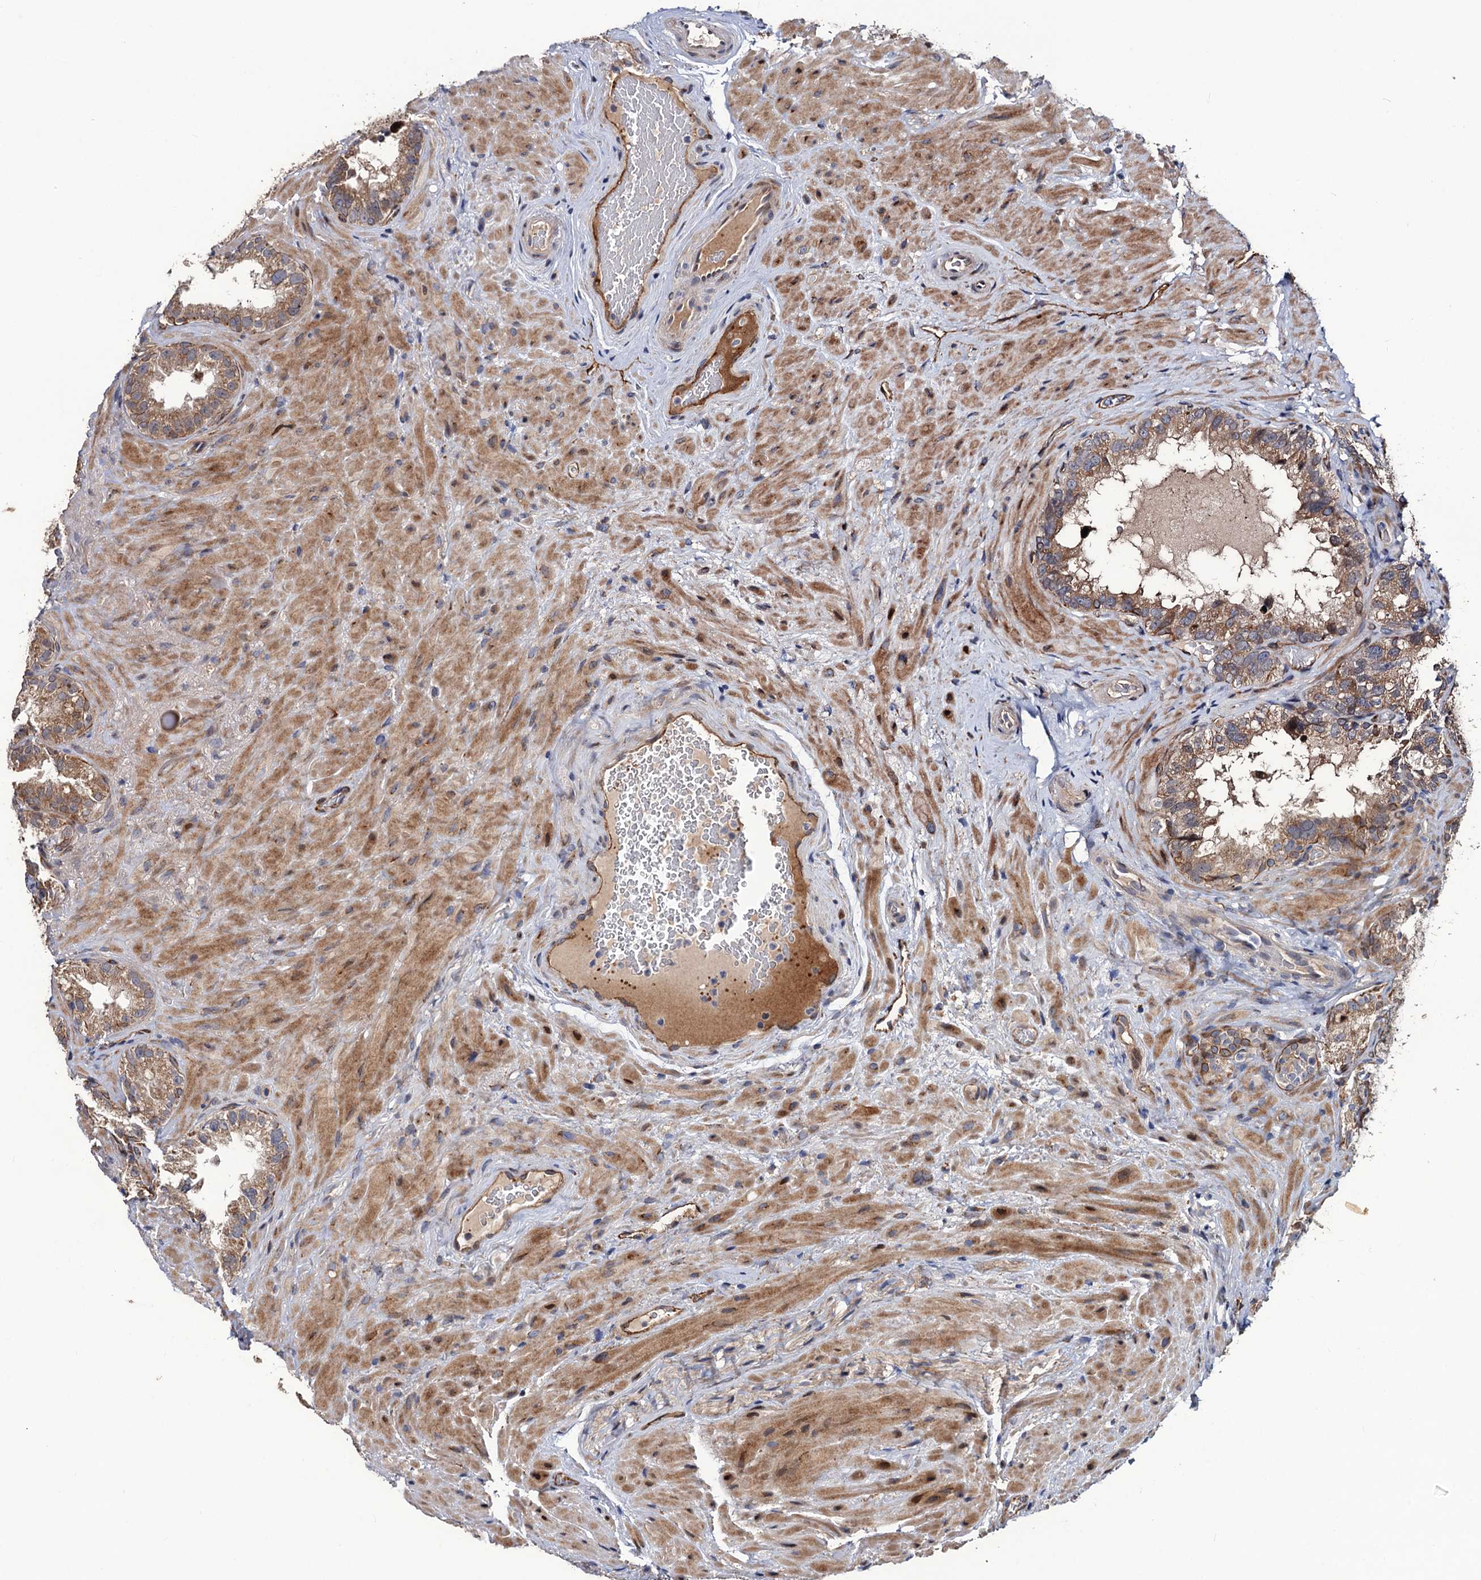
{"staining": {"intensity": "moderate", "quantity": "25%-75%", "location": "cytoplasmic/membranous,nuclear"}, "tissue": "seminal vesicle", "cell_type": "Glandular cells", "image_type": "normal", "snomed": [{"axis": "morphology", "description": "Normal tissue, NOS"}, {"axis": "topography", "description": "Seminal veicle"}, {"axis": "topography", "description": "Peripheral nerve tissue"}], "caption": "Glandular cells demonstrate medium levels of moderate cytoplasmic/membranous,nuclear staining in approximately 25%-75% of cells in unremarkable human seminal vesicle.", "gene": "LRRC63", "patient": {"sex": "male", "age": 67}}